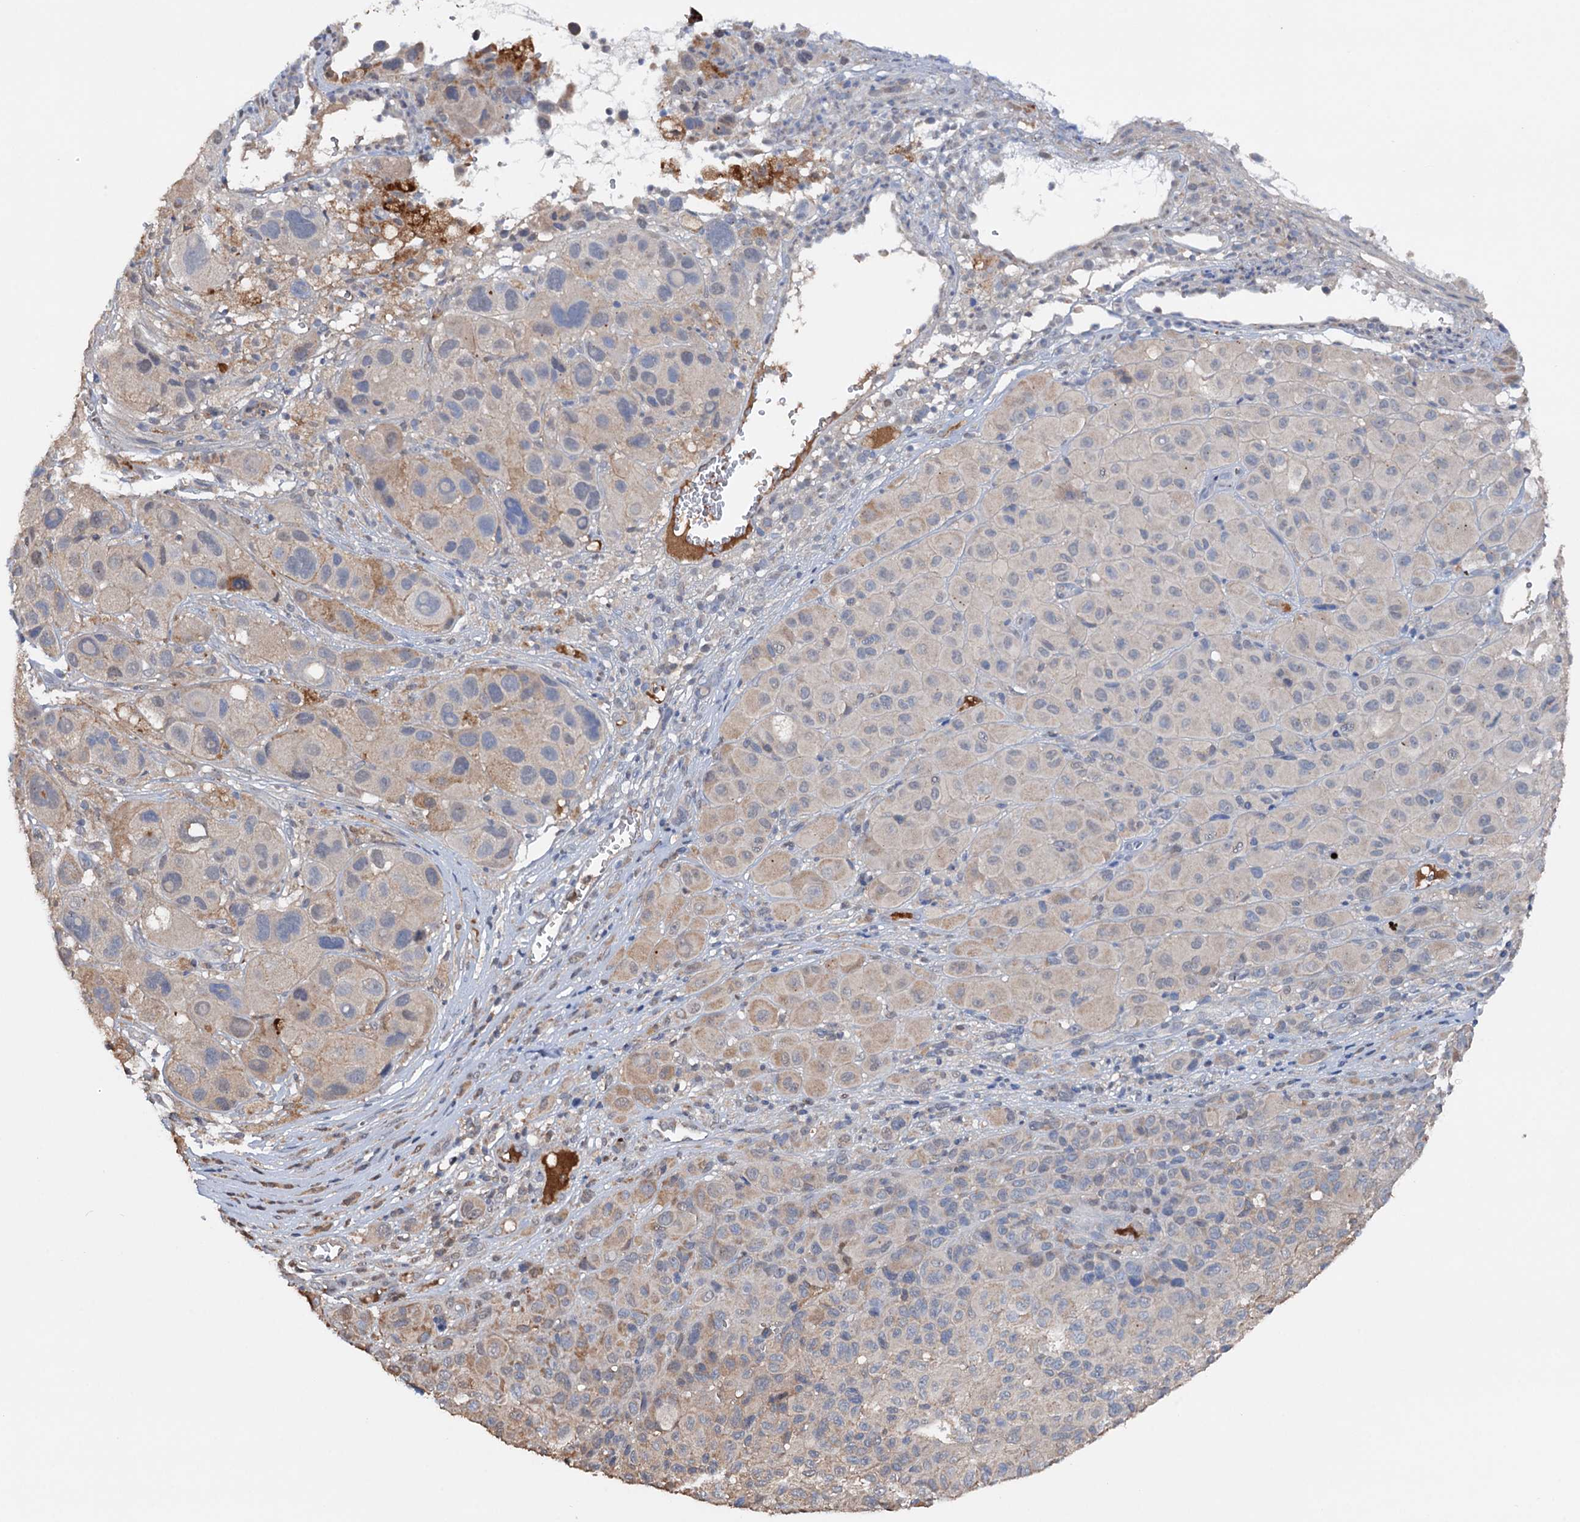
{"staining": {"intensity": "negative", "quantity": "none", "location": "none"}, "tissue": "melanoma", "cell_type": "Tumor cells", "image_type": "cancer", "snomed": [{"axis": "morphology", "description": "Malignant melanoma, NOS"}, {"axis": "topography", "description": "Skin of trunk"}], "caption": "There is no significant expression in tumor cells of malignant melanoma.", "gene": "ARL13A", "patient": {"sex": "male", "age": 71}}